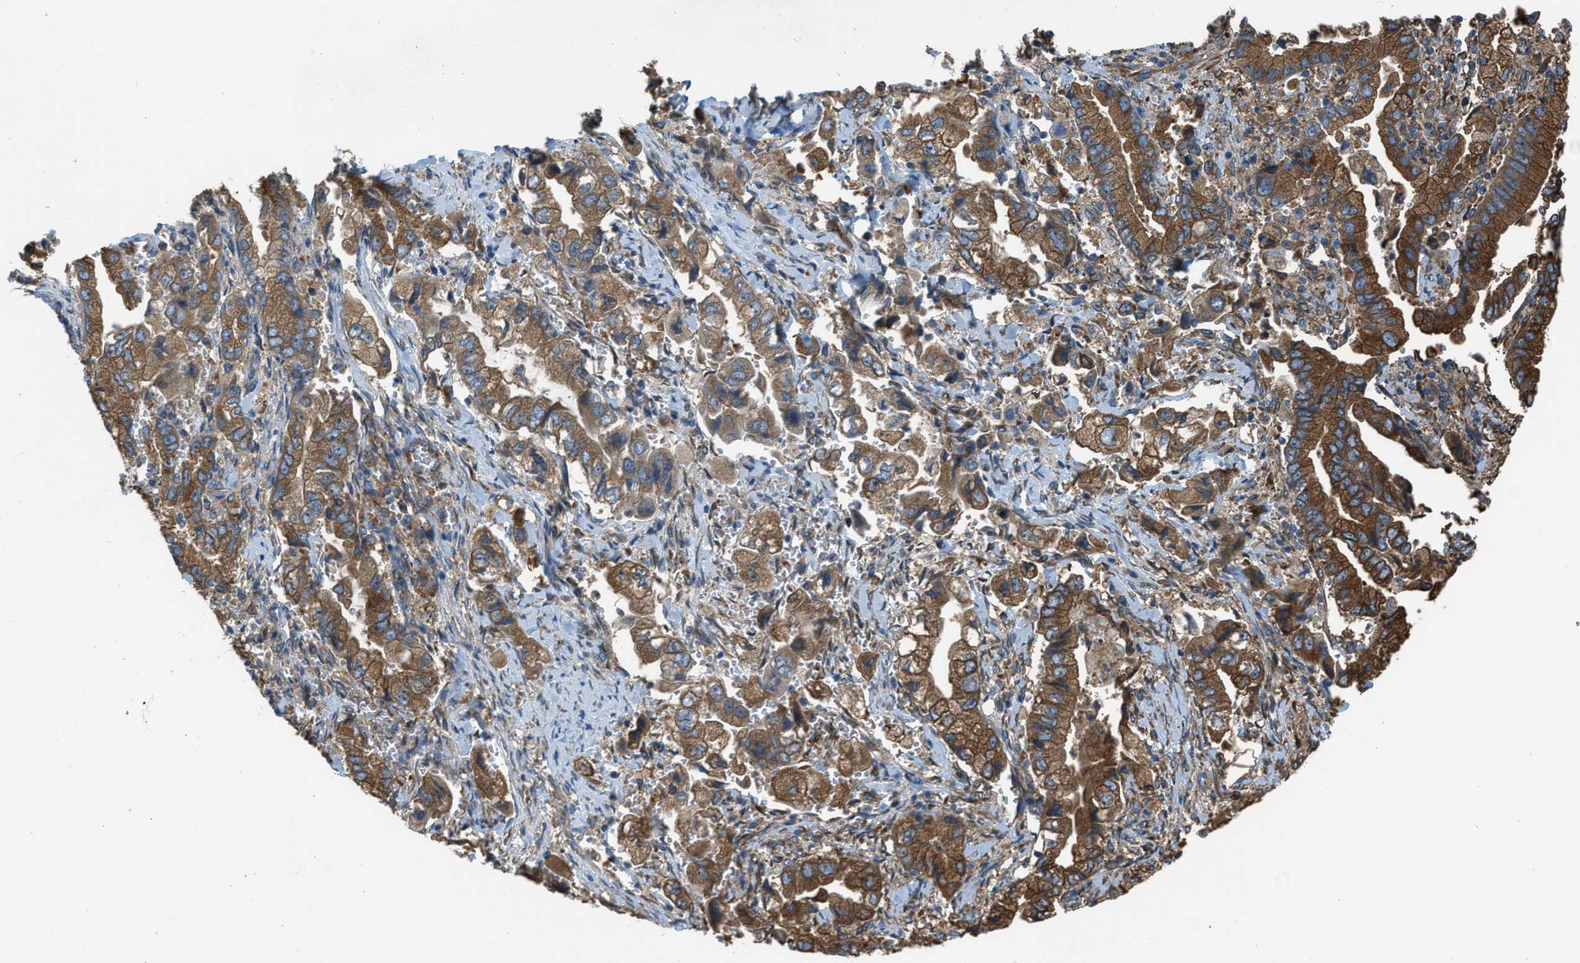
{"staining": {"intensity": "moderate", "quantity": ">75%", "location": "cytoplasmic/membranous"}, "tissue": "stomach cancer", "cell_type": "Tumor cells", "image_type": "cancer", "snomed": [{"axis": "morphology", "description": "Normal tissue, NOS"}, {"axis": "morphology", "description": "Adenocarcinoma, NOS"}, {"axis": "topography", "description": "Stomach"}], "caption": "Tumor cells reveal medium levels of moderate cytoplasmic/membranous positivity in approximately >75% of cells in stomach cancer. (Brightfield microscopy of DAB IHC at high magnification).", "gene": "TRPC1", "patient": {"sex": "male", "age": 62}}